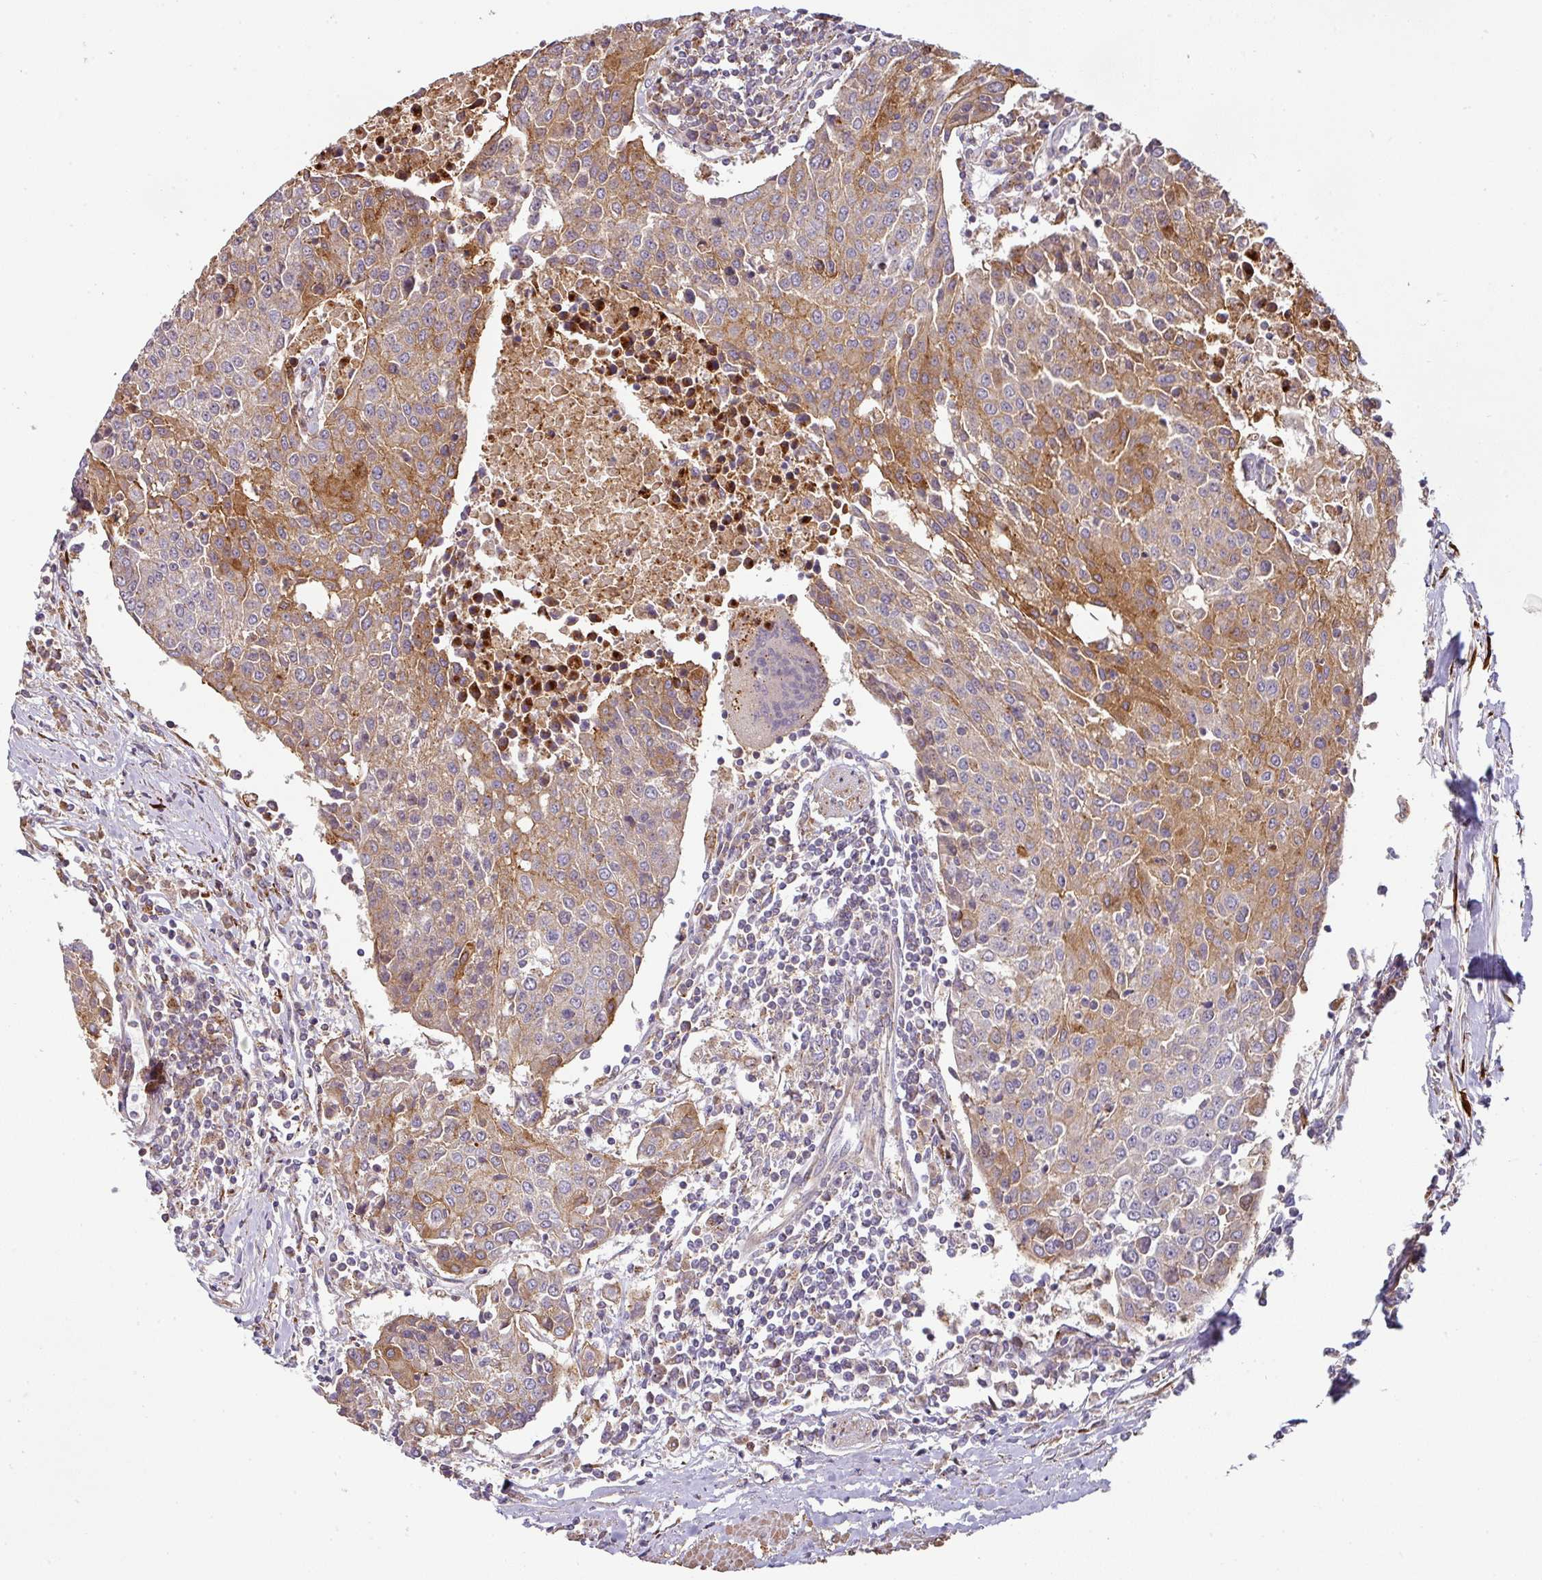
{"staining": {"intensity": "moderate", "quantity": "25%-75%", "location": "cytoplasmic/membranous"}, "tissue": "urothelial cancer", "cell_type": "Tumor cells", "image_type": "cancer", "snomed": [{"axis": "morphology", "description": "Urothelial carcinoma, High grade"}, {"axis": "topography", "description": "Urinary bladder"}], "caption": "This is a histology image of IHC staining of high-grade urothelial carcinoma, which shows moderate positivity in the cytoplasmic/membranous of tumor cells.", "gene": "CASP2", "patient": {"sex": "female", "age": 85}}